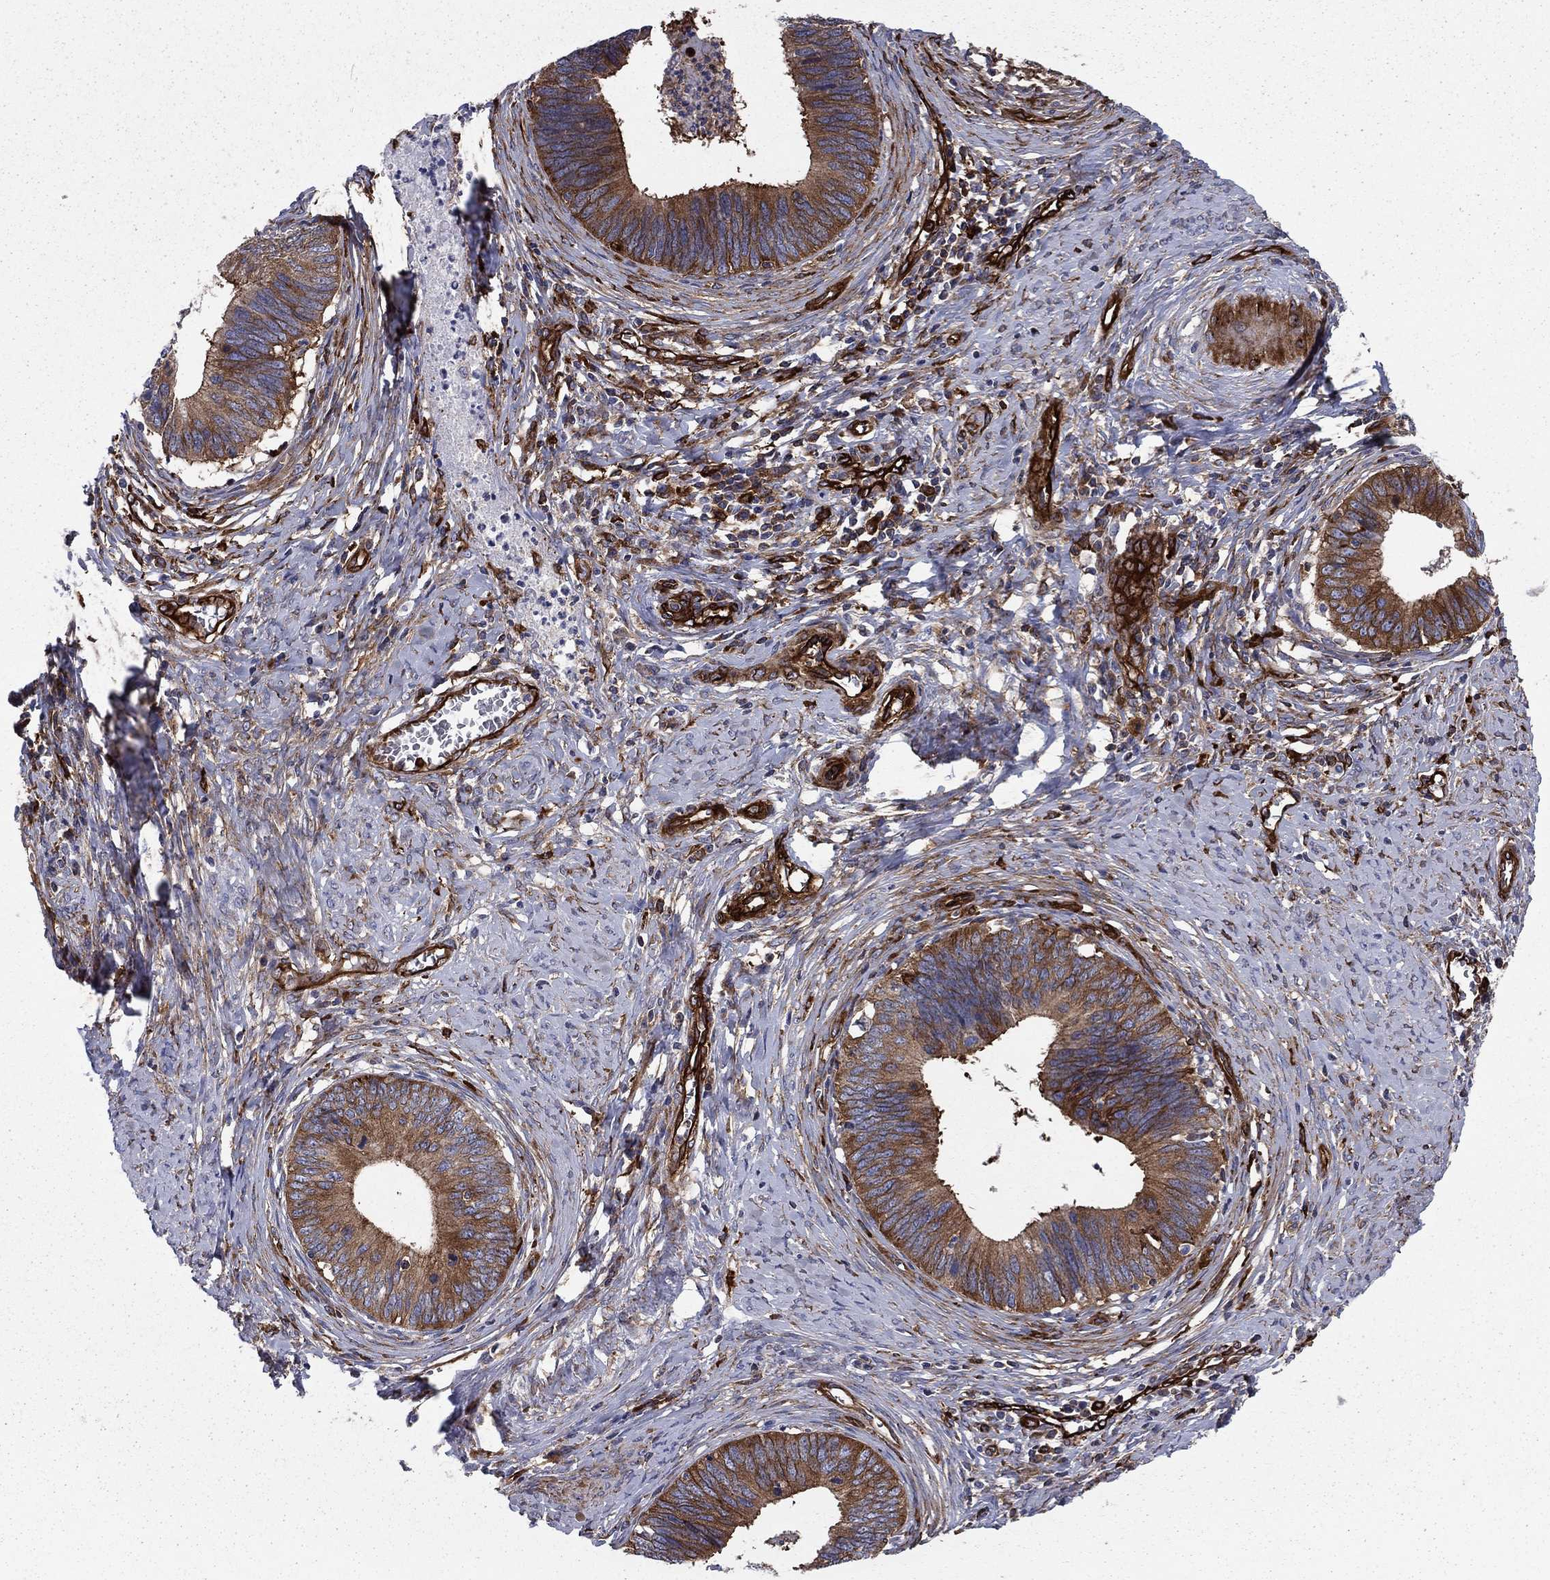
{"staining": {"intensity": "strong", "quantity": "25%-75%", "location": "cytoplasmic/membranous"}, "tissue": "cervical cancer", "cell_type": "Tumor cells", "image_type": "cancer", "snomed": [{"axis": "morphology", "description": "Adenocarcinoma, NOS"}, {"axis": "topography", "description": "Cervix"}], "caption": "DAB immunohistochemical staining of cervical adenocarcinoma demonstrates strong cytoplasmic/membranous protein expression in approximately 25%-75% of tumor cells. The protein of interest is stained brown, and the nuclei are stained in blue (DAB IHC with brightfield microscopy, high magnification).", "gene": "EHBP1L1", "patient": {"sex": "female", "age": 42}}